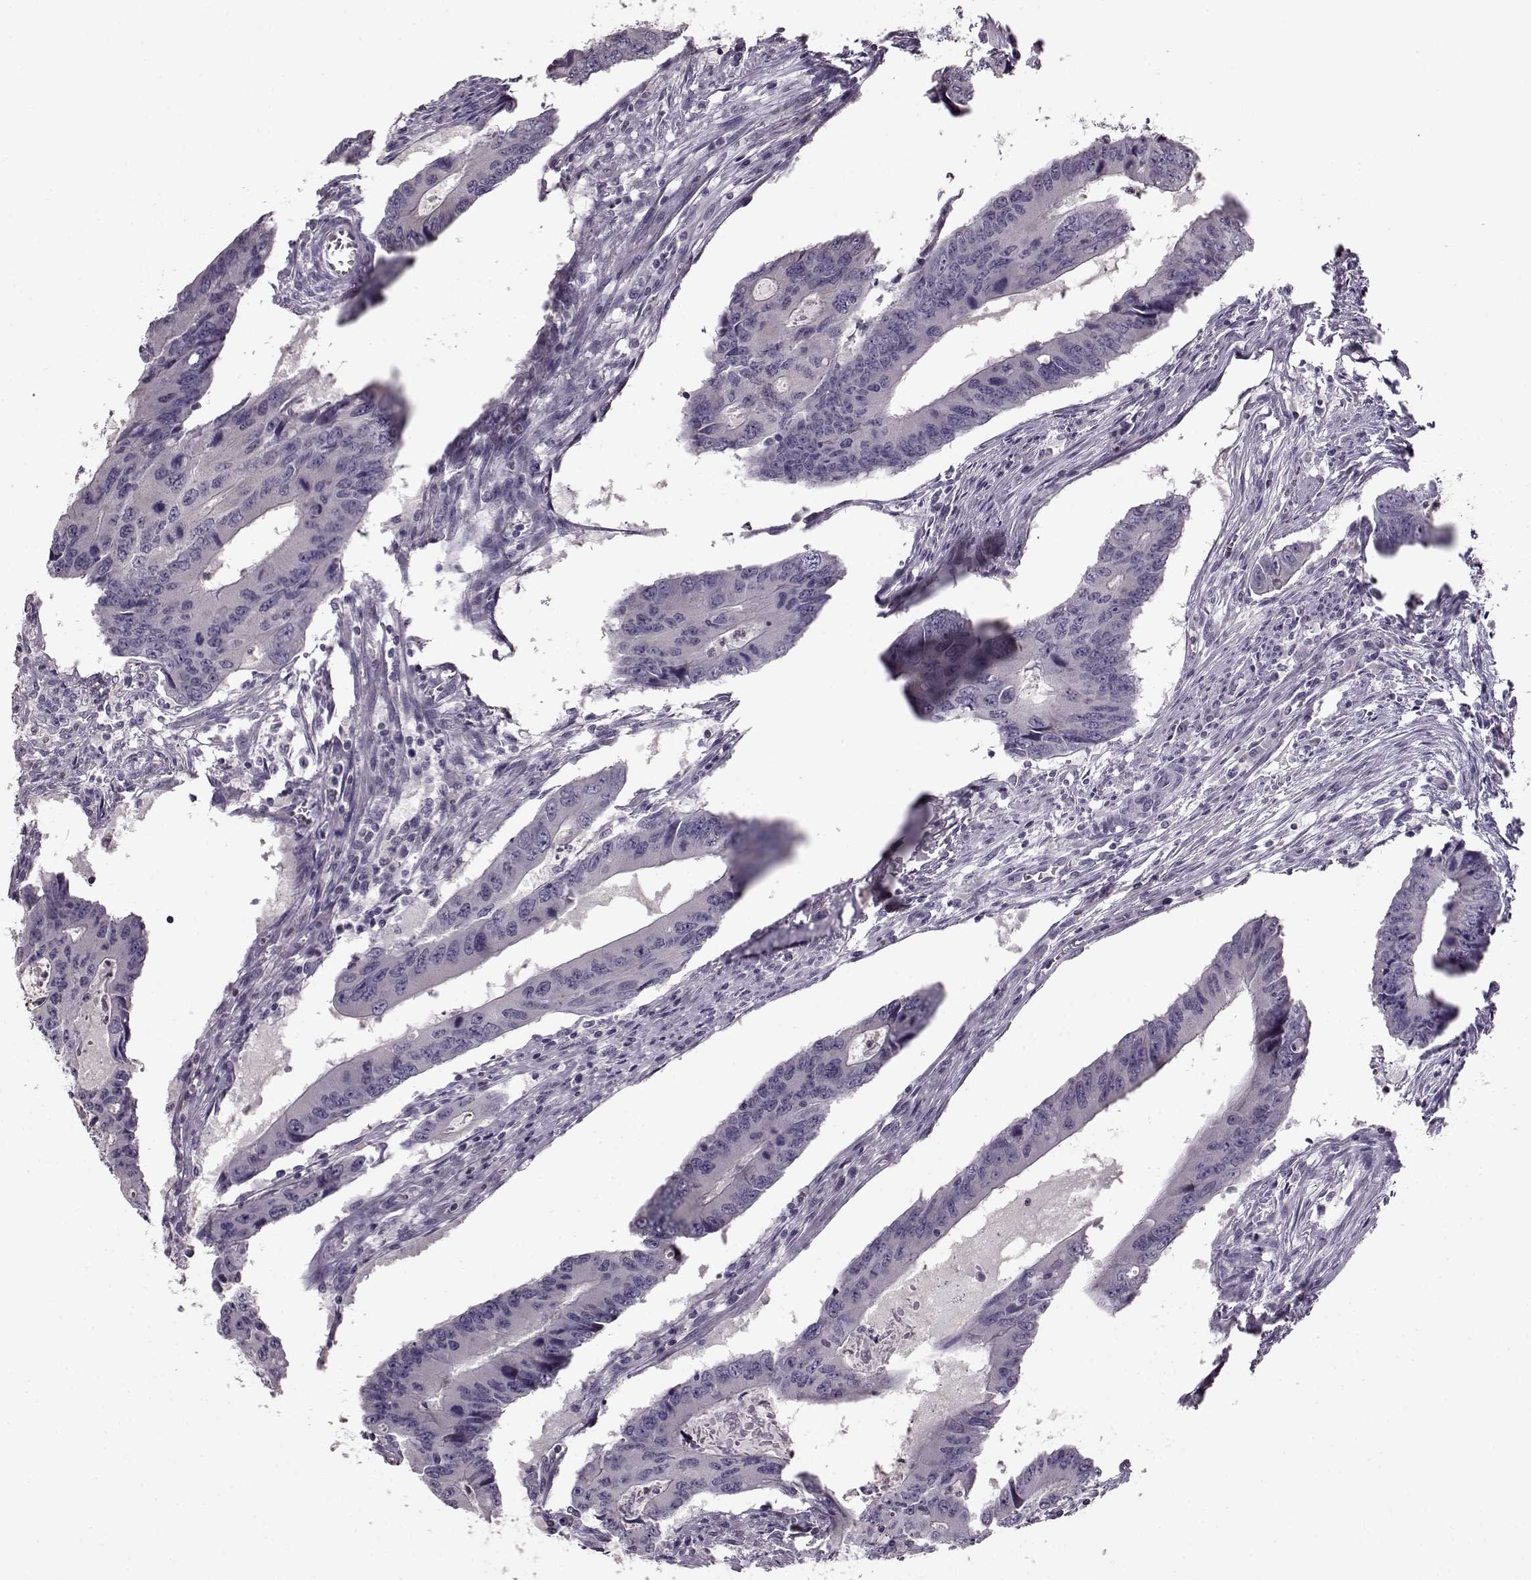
{"staining": {"intensity": "negative", "quantity": "none", "location": "none"}, "tissue": "colorectal cancer", "cell_type": "Tumor cells", "image_type": "cancer", "snomed": [{"axis": "morphology", "description": "Adenocarcinoma, NOS"}, {"axis": "topography", "description": "Colon"}], "caption": "The immunohistochemistry histopathology image has no significant expression in tumor cells of colorectal cancer tissue.", "gene": "RP1L1", "patient": {"sex": "male", "age": 53}}